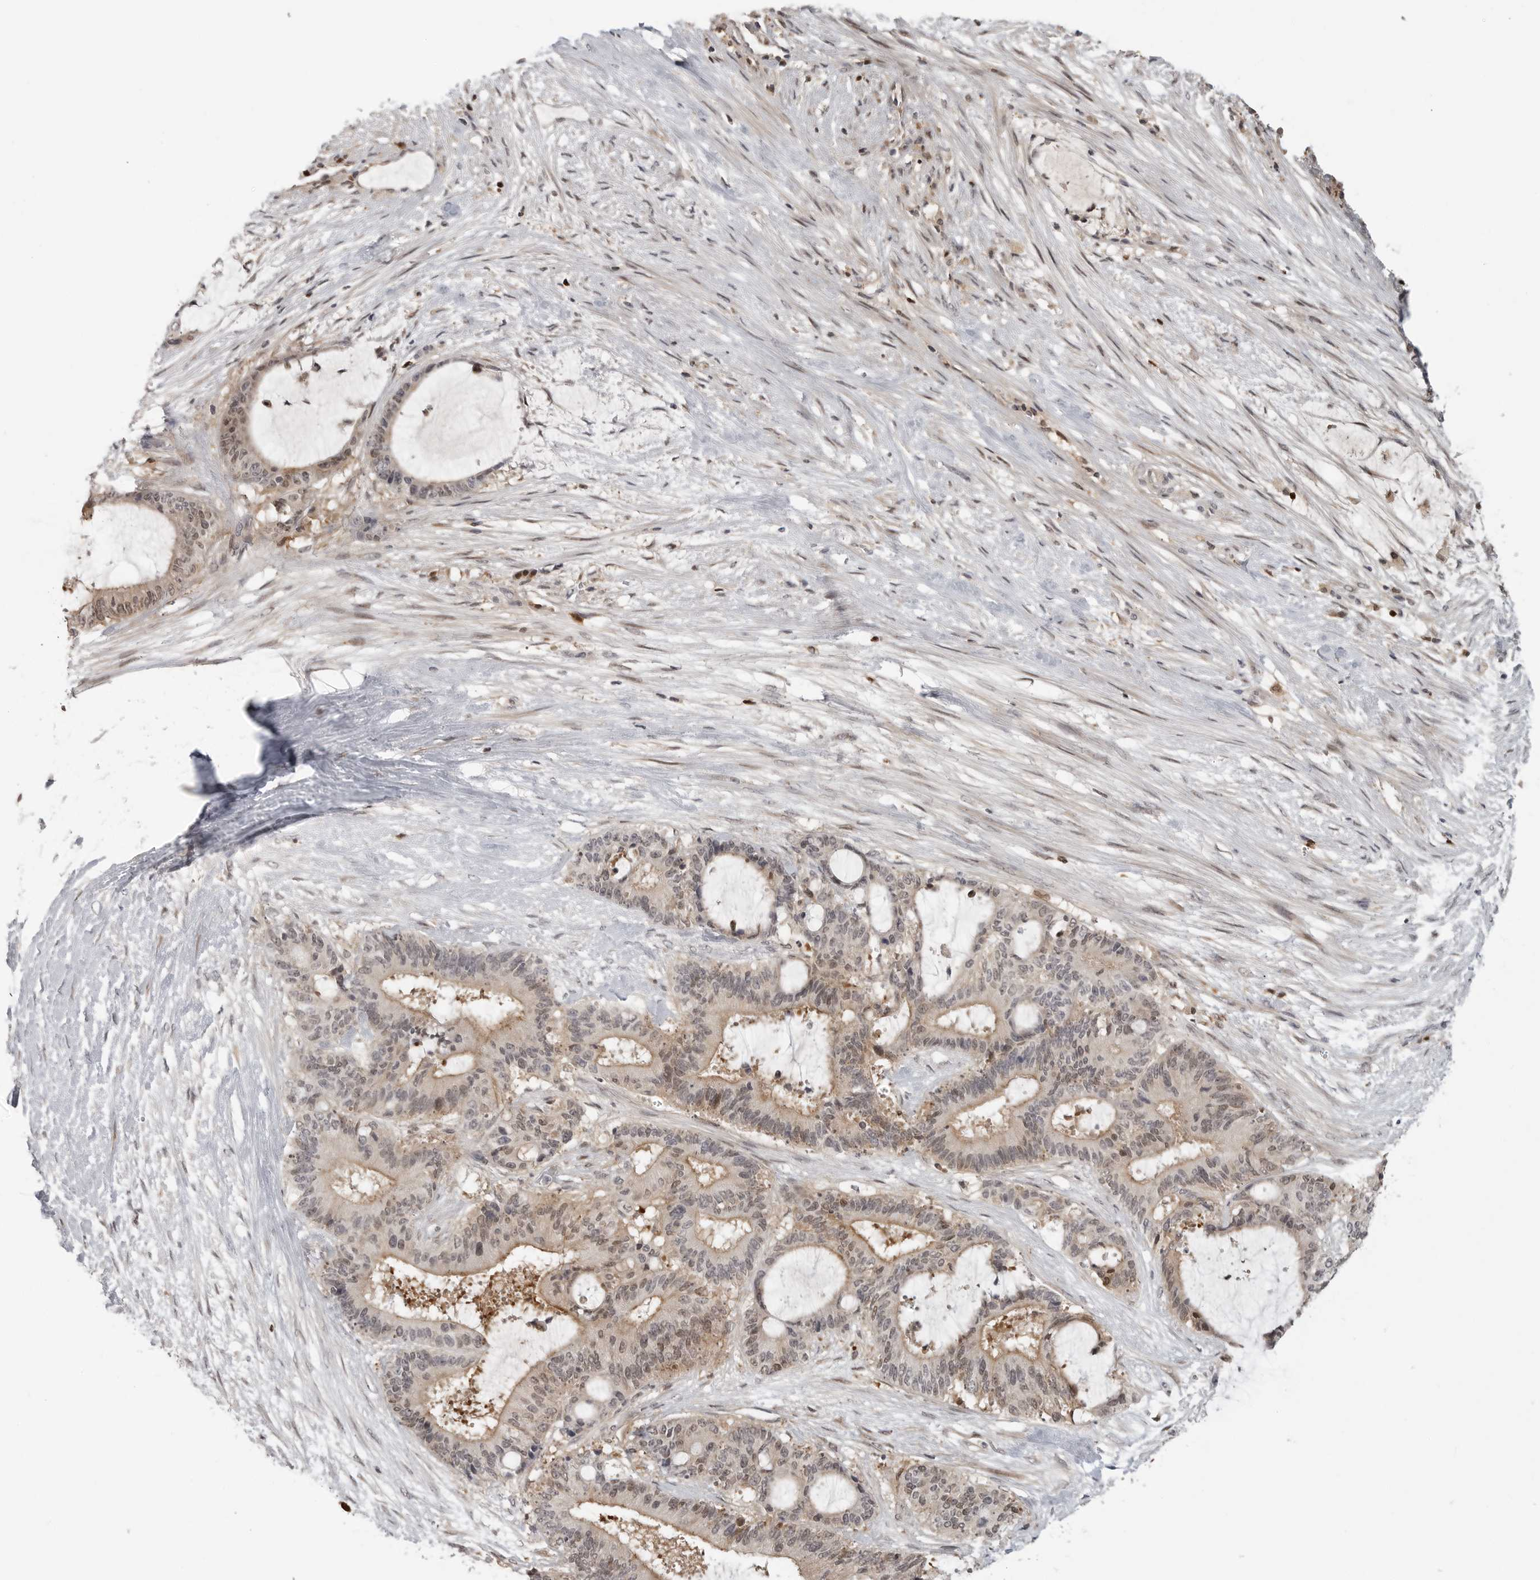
{"staining": {"intensity": "weak", "quantity": ">75%", "location": "cytoplasmic/membranous,nuclear"}, "tissue": "liver cancer", "cell_type": "Tumor cells", "image_type": "cancer", "snomed": [{"axis": "morphology", "description": "Normal tissue, NOS"}, {"axis": "morphology", "description": "Cholangiocarcinoma"}, {"axis": "topography", "description": "Liver"}, {"axis": "topography", "description": "Peripheral nerve tissue"}], "caption": "Cholangiocarcinoma (liver) stained with DAB (3,3'-diaminobenzidine) immunohistochemistry exhibits low levels of weak cytoplasmic/membranous and nuclear positivity in approximately >75% of tumor cells. The staining was performed using DAB (3,3'-diaminobenzidine) to visualize the protein expression in brown, while the nuclei were stained in blue with hematoxylin (Magnification: 20x).", "gene": "CTIF", "patient": {"sex": "female", "age": 73}}